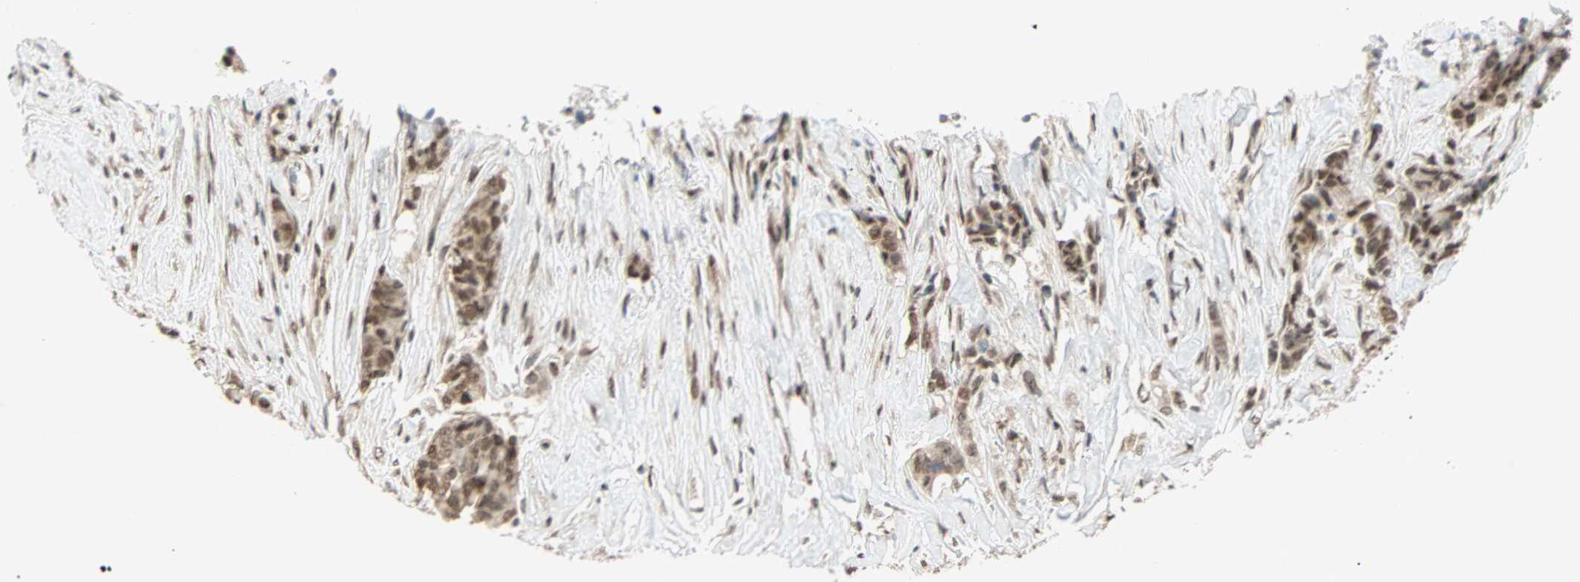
{"staining": {"intensity": "moderate", "quantity": ">75%", "location": "nuclear"}, "tissue": "breast cancer", "cell_type": "Tumor cells", "image_type": "cancer", "snomed": [{"axis": "morphology", "description": "Duct carcinoma"}, {"axis": "topography", "description": "Breast"}], "caption": "About >75% of tumor cells in human breast intraductal carcinoma display moderate nuclear protein positivity as visualized by brown immunohistochemical staining.", "gene": "DAZAP1", "patient": {"sex": "female", "age": 40}}